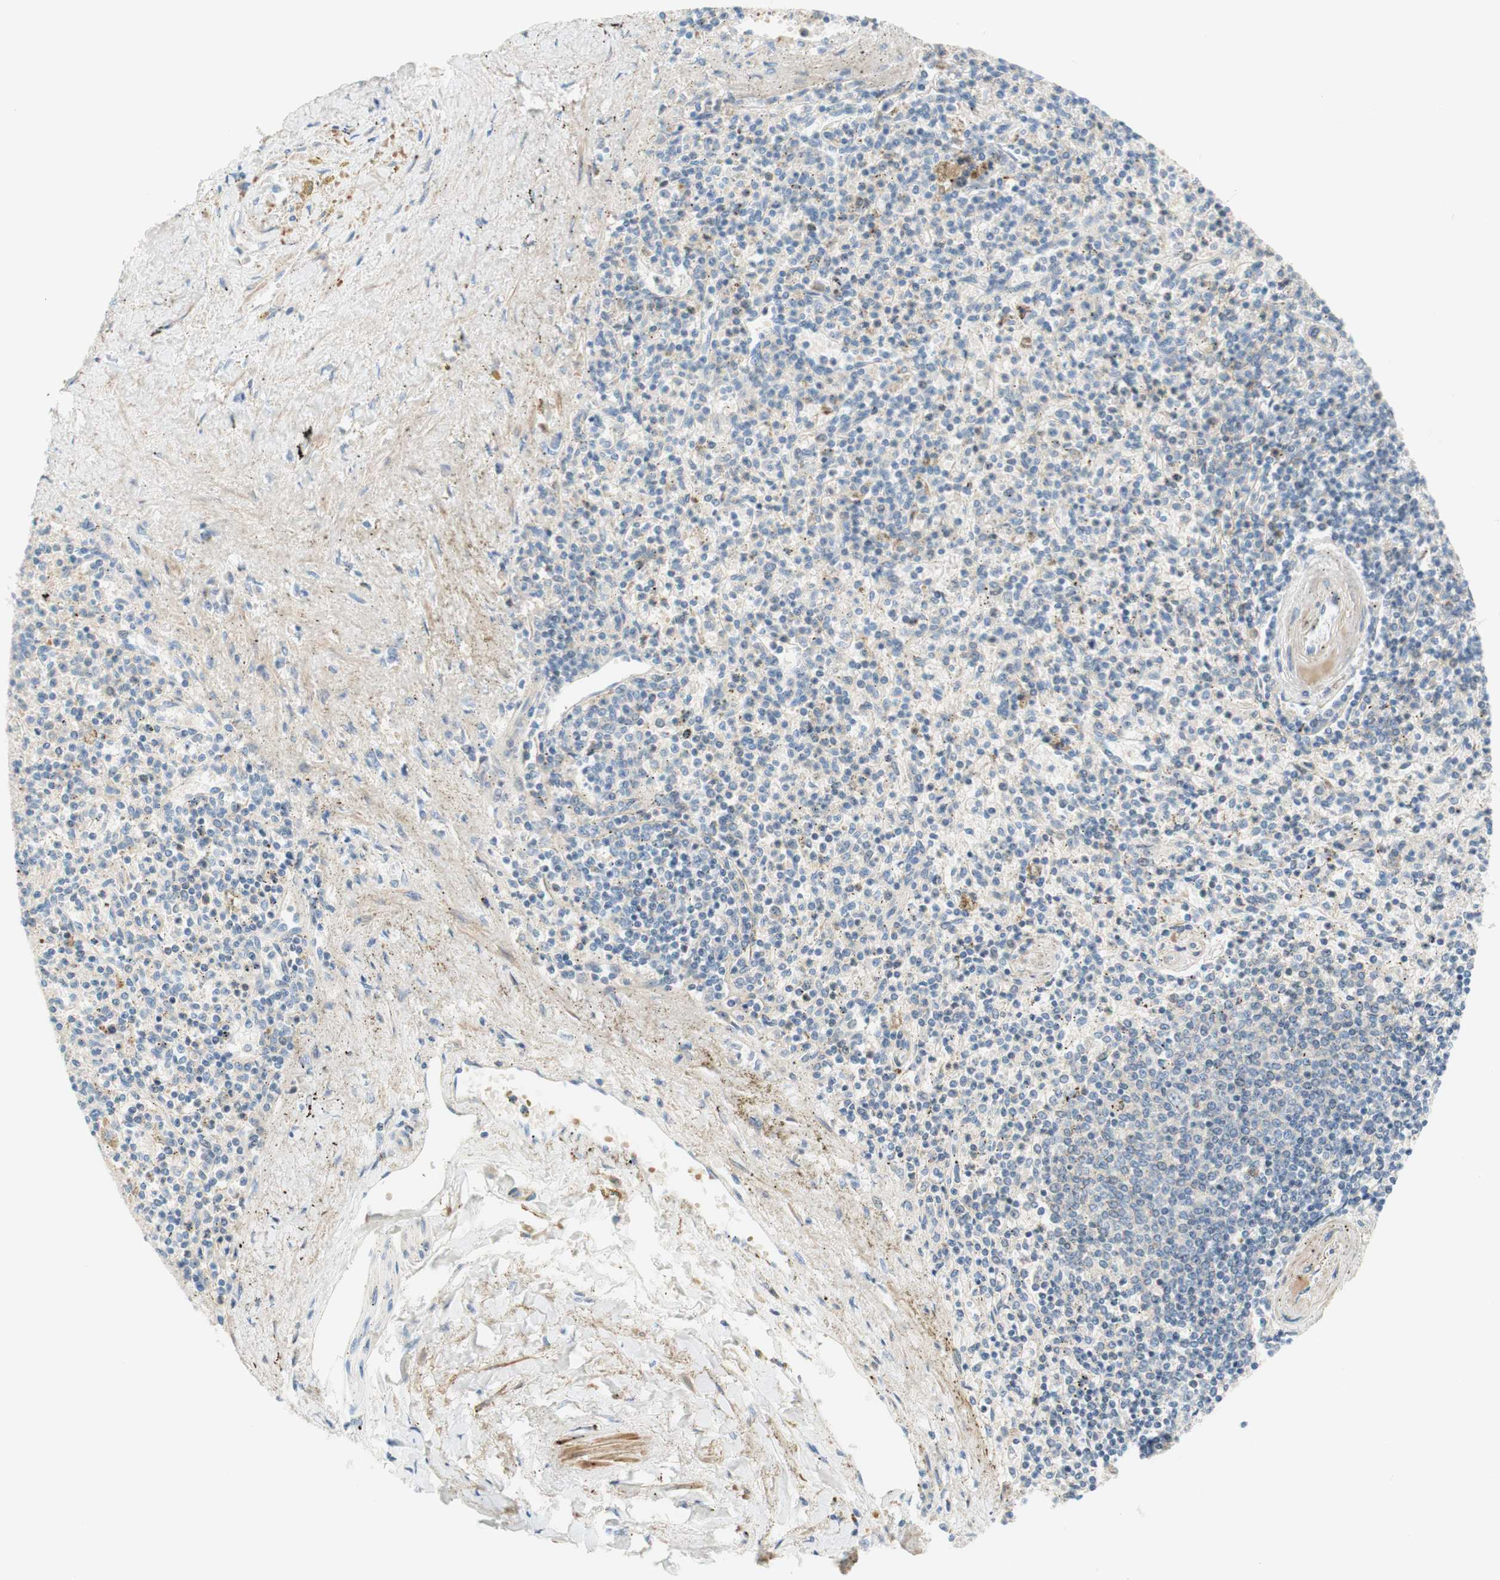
{"staining": {"intensity": "moderate", "quantity": "<25%", "location": "cytoplasmic/membranous"}, "tissue": "spleen", "cell_type": "Cells in red pulp", "image_type": "normal", "snomed": [{"axis": "morphology", "description": "Normal tissue, NOS"}, {"axis": "topography", "description": "Spleen"}], "caption": "Moderate cytoplasmic/membranous positivity is present in about <25% of cells in red pulp in normal spleen.", "gene": "ENTREP2", "patient": {"sex": "male", "age": 72}}